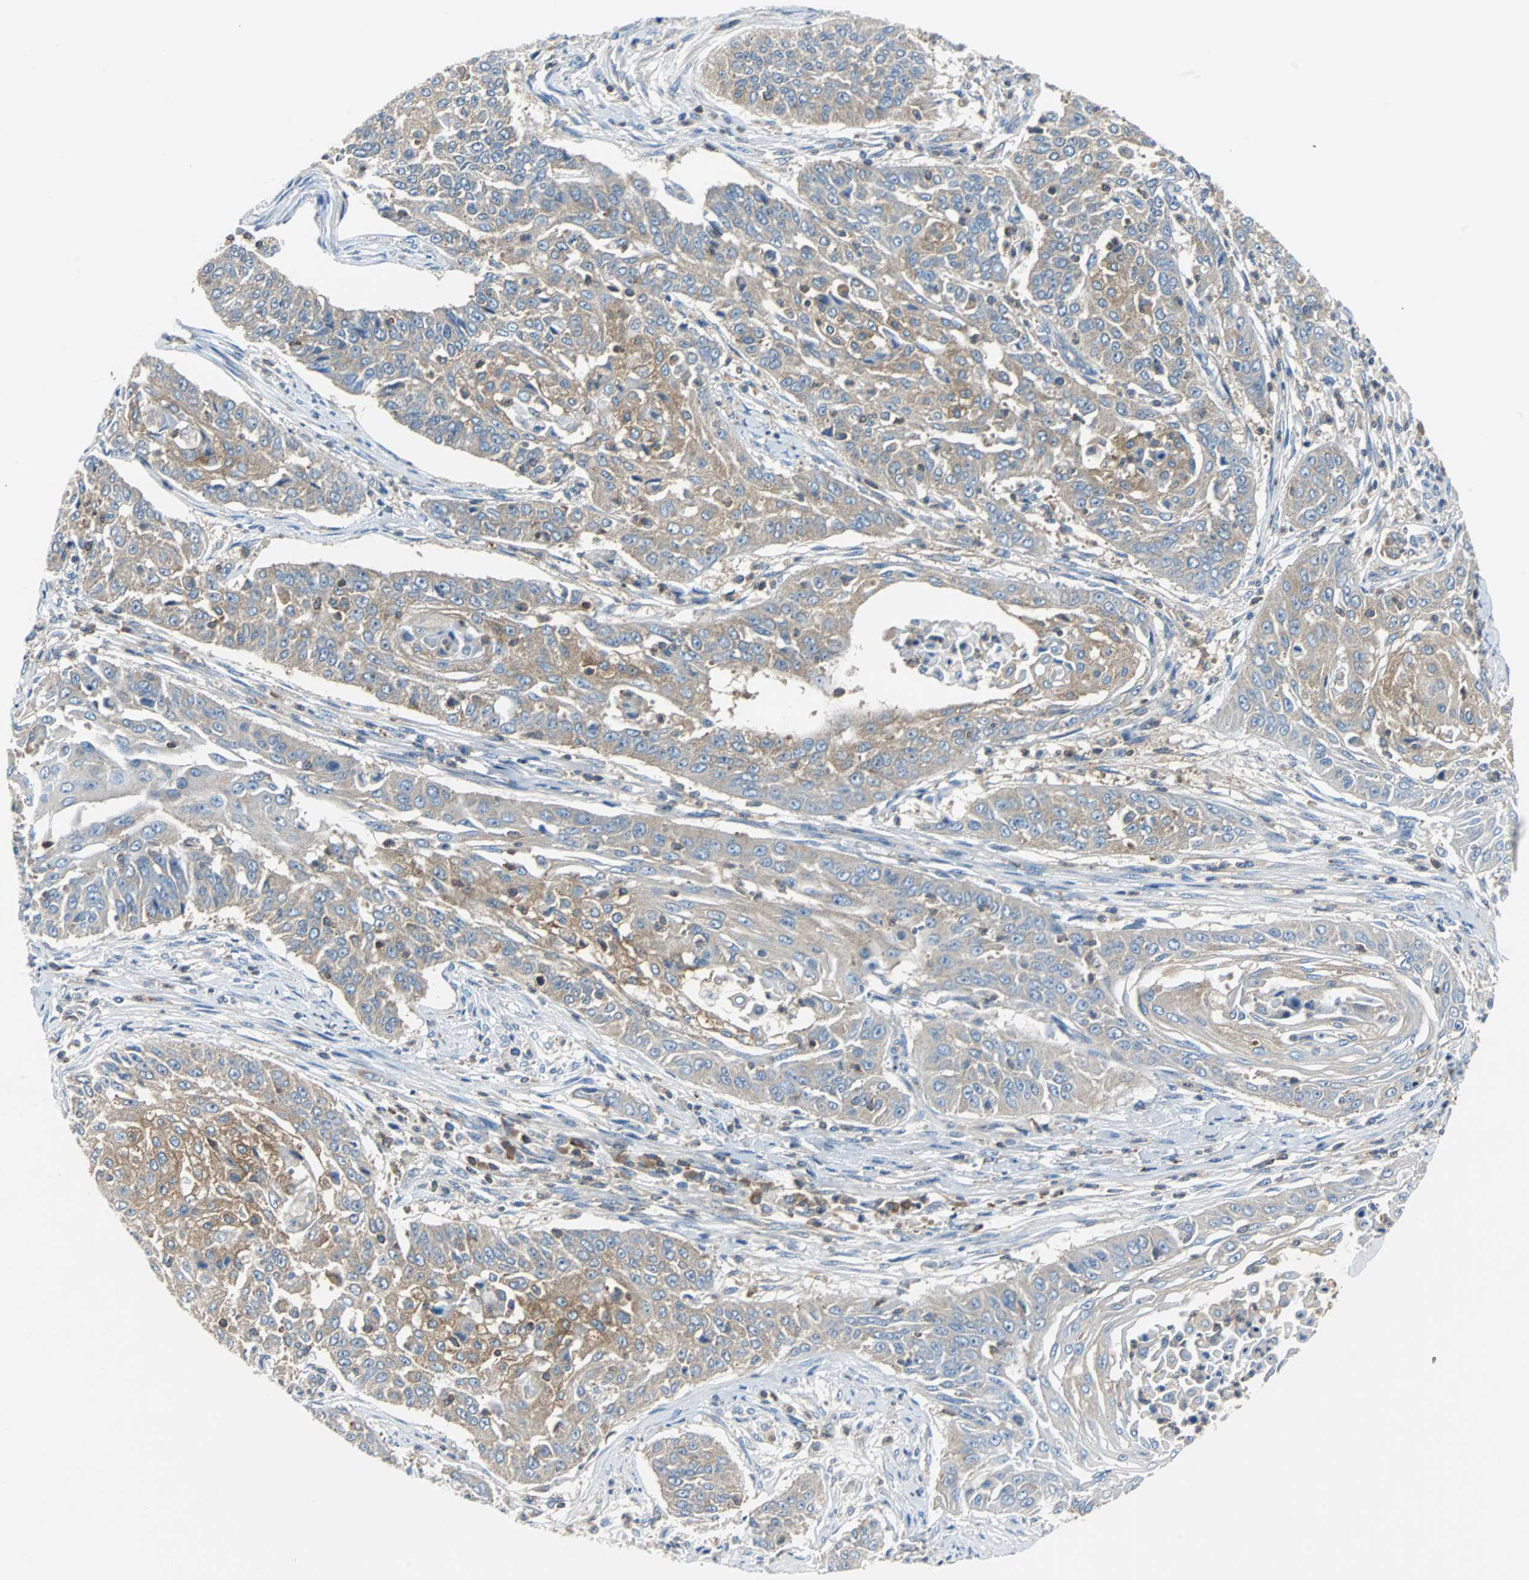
{"staining": {"intensity": "weak", "quantity": "25%-75%", "location": "cytoplasmic/membranous"}, "tissue": "cervical cancer", "cell_type": "Tumor cells", "image_type": "cancer", "snomed": [{"axis": "morphology", "description": "Squamous cell carcinoma, NOS"}, {"axis": "topography", "description": "Cervix"}], "caption": "Immunohistochemical staining of human squamous cell carcinoma (cervical) reveals low levels of weak cytoplasmic/membranous protein positivity in approximately 25%-75% of tumor cells. Nuclei are stained in blue.", "gene": "TSC22D4", "patient": {"sex": "female", "age": 33}}